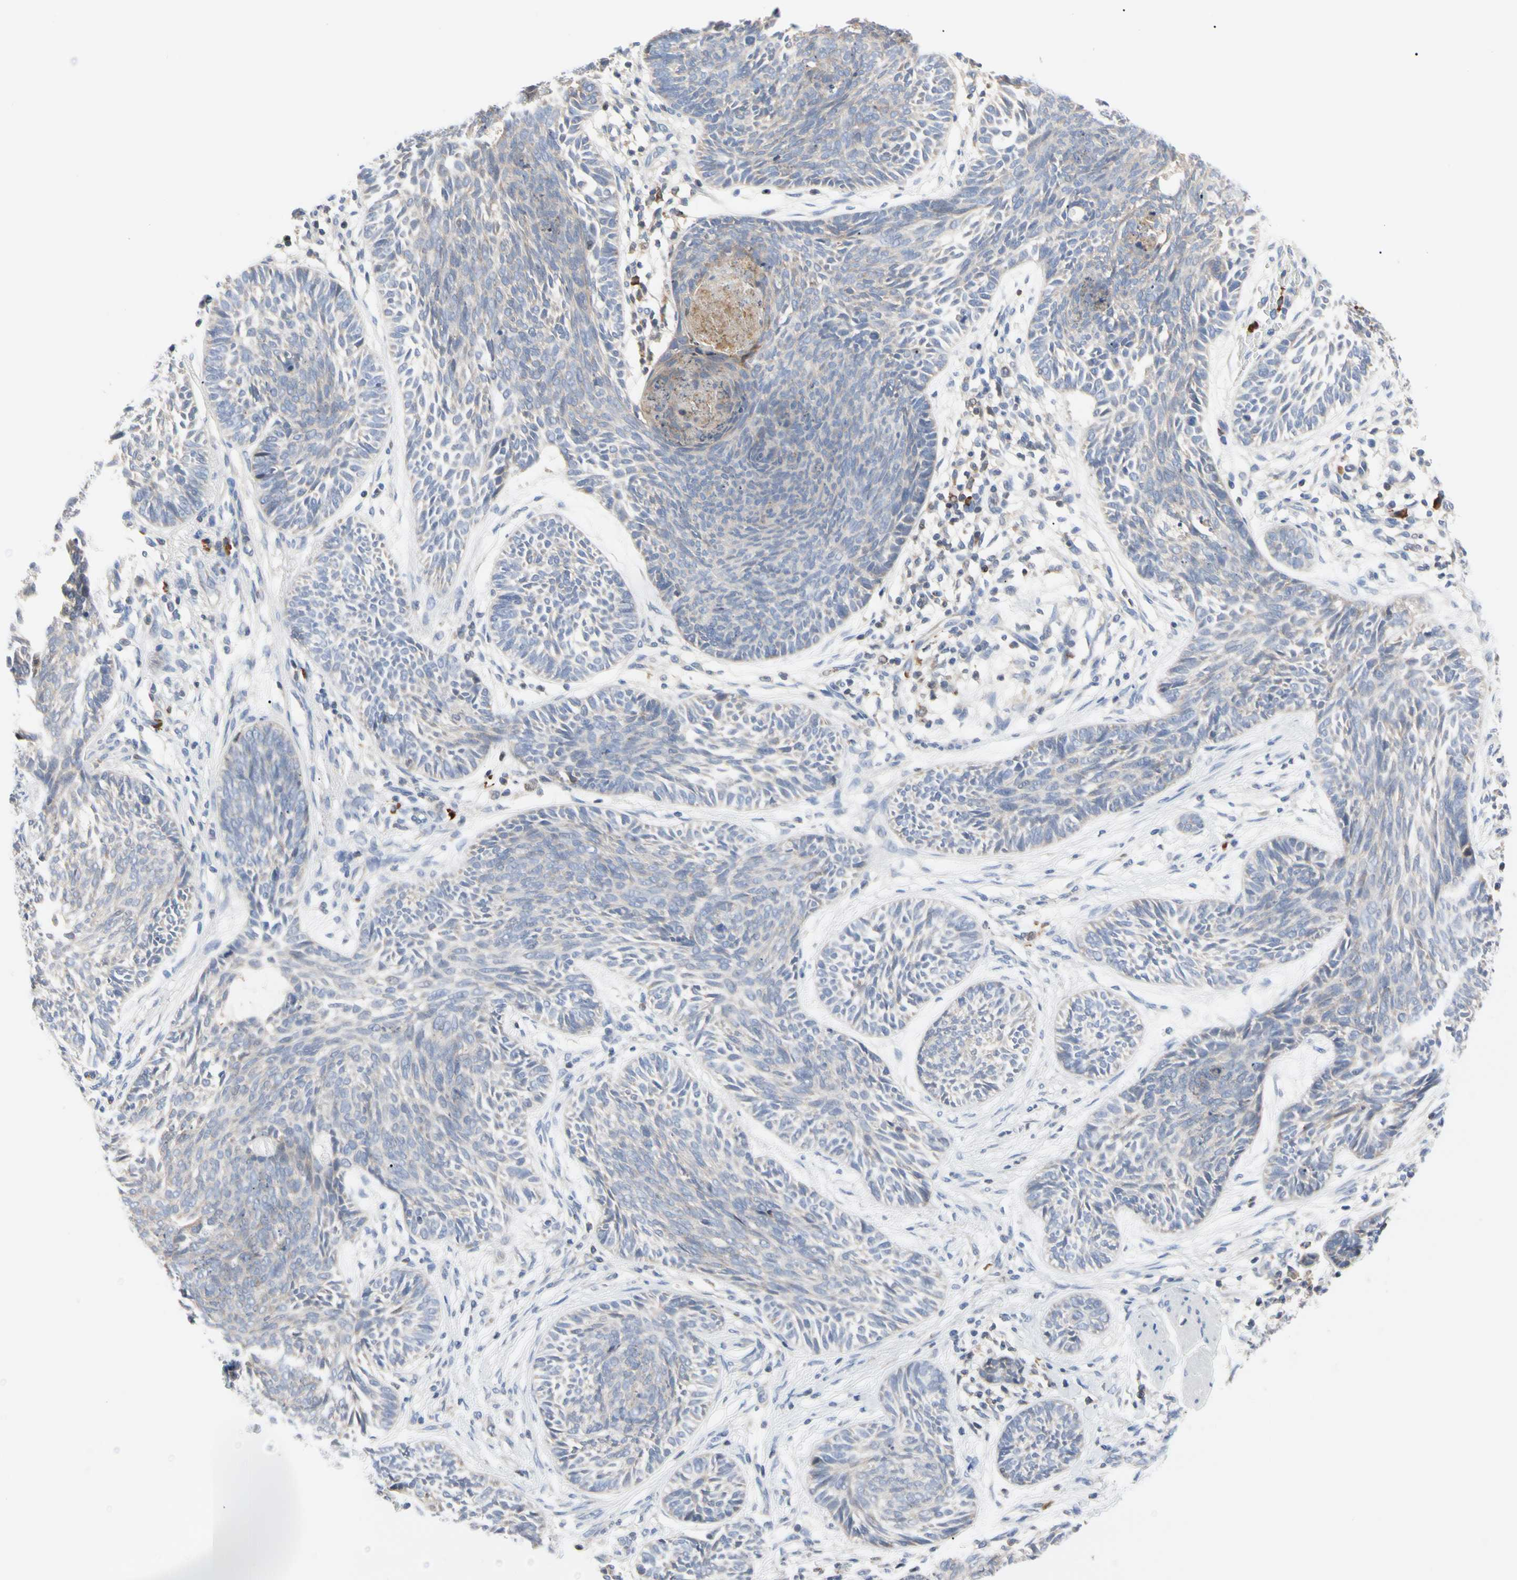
{"staining": {"intensity": "weak", "quantity": "<25%", "location": "cytoplasmic/membranous"}, "tissue": "skin cancer", "cell_type": "Tumor cells", "image_type": "cancer", "snomed": [{"axis": "morphology", "description": "Papilloma, NOS"}, {"axis": "morphology", "description": "Basal cell carcinoma"}, {"axis": "topography", "description": "Skin"}], "caption": "Protein analysis of skin basal cell carcinoma displays no significant expression in tumor cells.", "gene": "MCL1", "patient": {"sex": "male", "age": 87}}